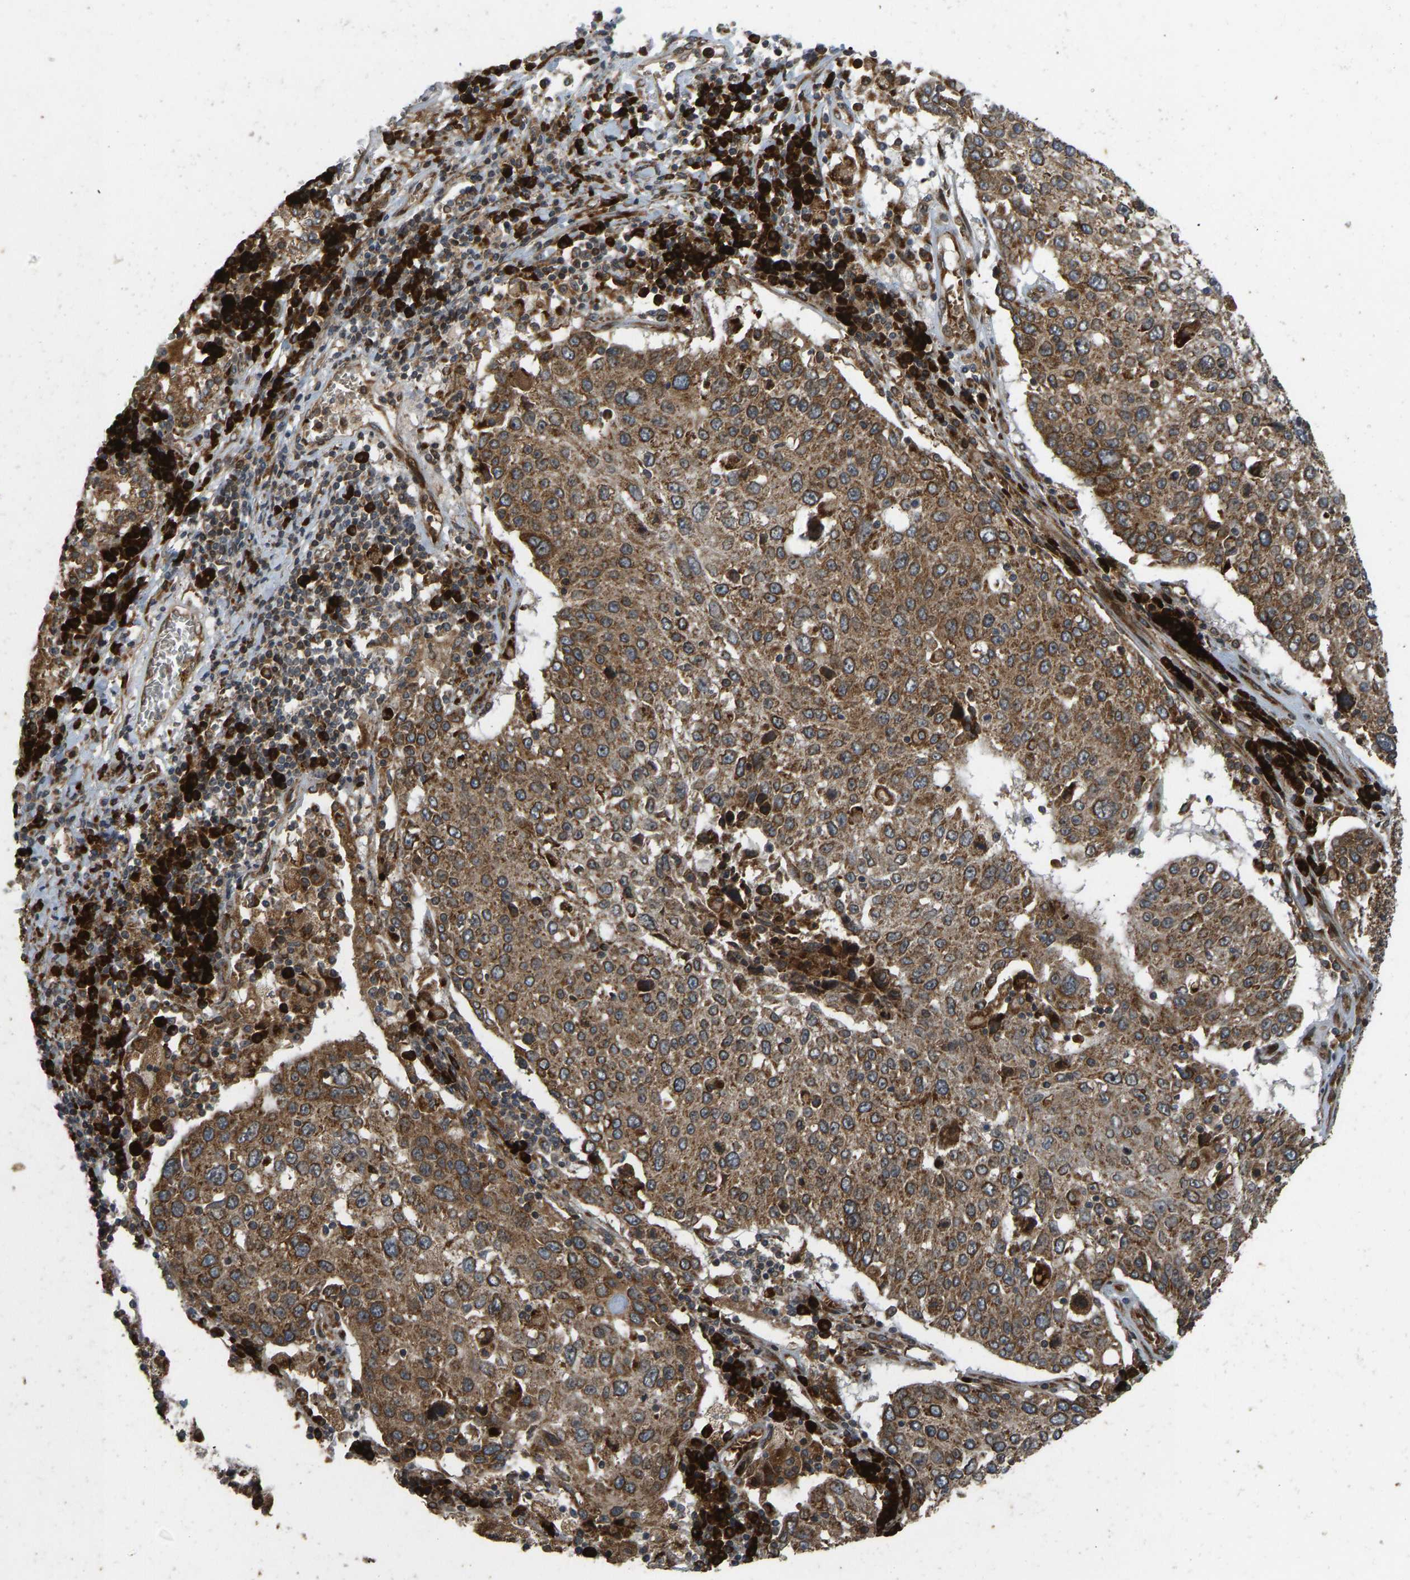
{"staining": {"intensity": "moderate", "quantity": ">75%", "location": "cytoplasmic/membranous"}, "tissue": "lung cancer", "cell_type": "Tumor cells", "image_type": "cancer", "snomed": [{"axis": "morphology", "description": "Squamous cell carcinoma, NOS"}, {"axis": "topography", "description": "Lung"}], "caption": "Protein staining of squamous cell carcinoma (lung) tissue shows moderate cytoplasmic/membranous positivity in approximately >75% of tumor cells.", "gene": "RPN2", "patient": {"sex": "male", "age": 65}}